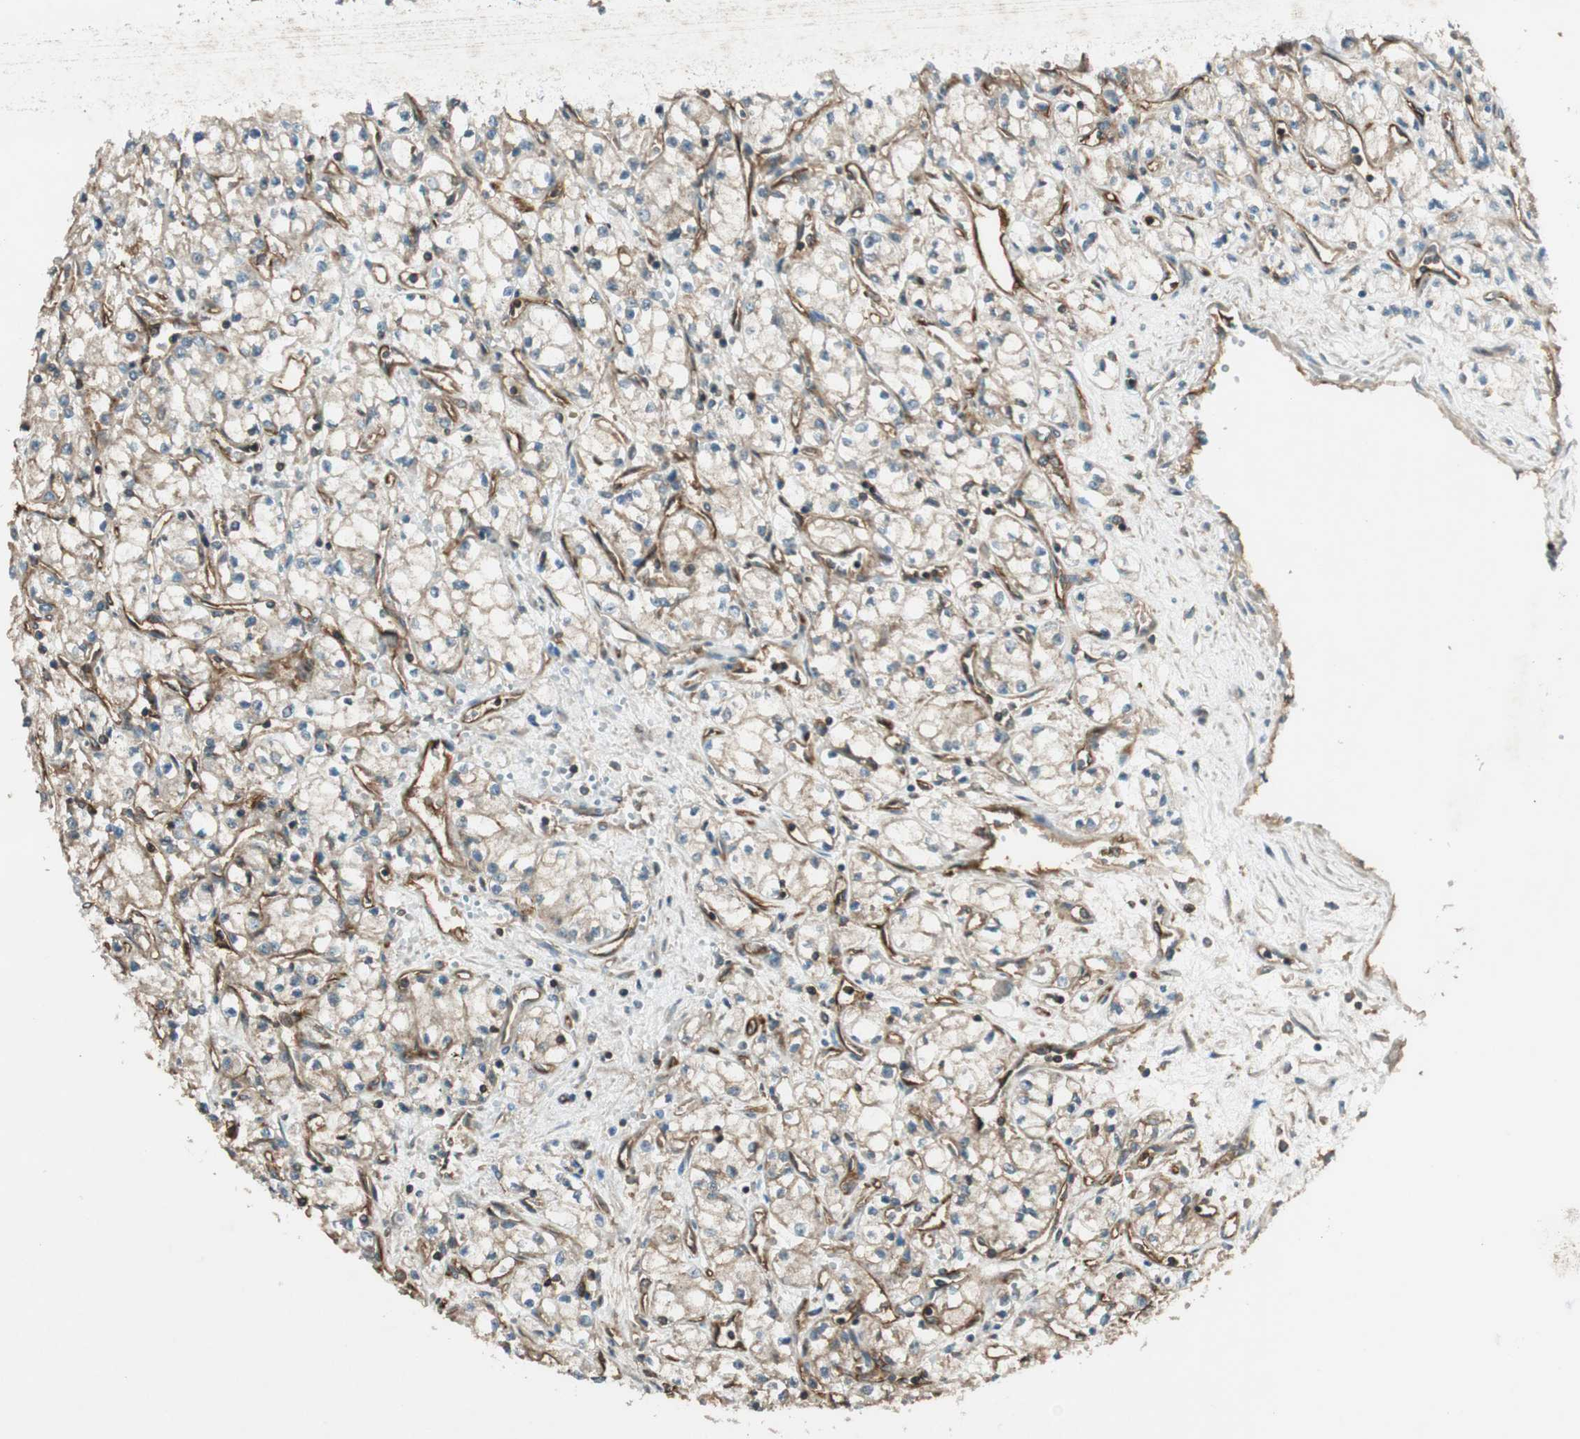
{"staining": {"intensity": "weak", "quantity": ">75%", "location": "cytoplasmic/membranous"}, "tissue": "renal cancer", "cell_type": "Tumor cells", "image_type": "cancer", "snomed": [{"axis": "morphology", "description": "Normal tissue, NOS"}, {"axis": "morphology", "description": "Adenocarcinoma, NOS"}, {"axis": "topography", "description": "Kidney"}], "caption": "Immunohistochemistry photomicrograph of neoplastic tissue: human renal cancer (adenocarcinoma) stained using IHC demonstrates low levels of weak protein expression localized specifically in the cytoplasmic/membranous of tumor cells, appearing as a cytoplasmic/membranous brown color.", "gene": "BTN3A3", "patient": {"sex": "male", "age": 59}}